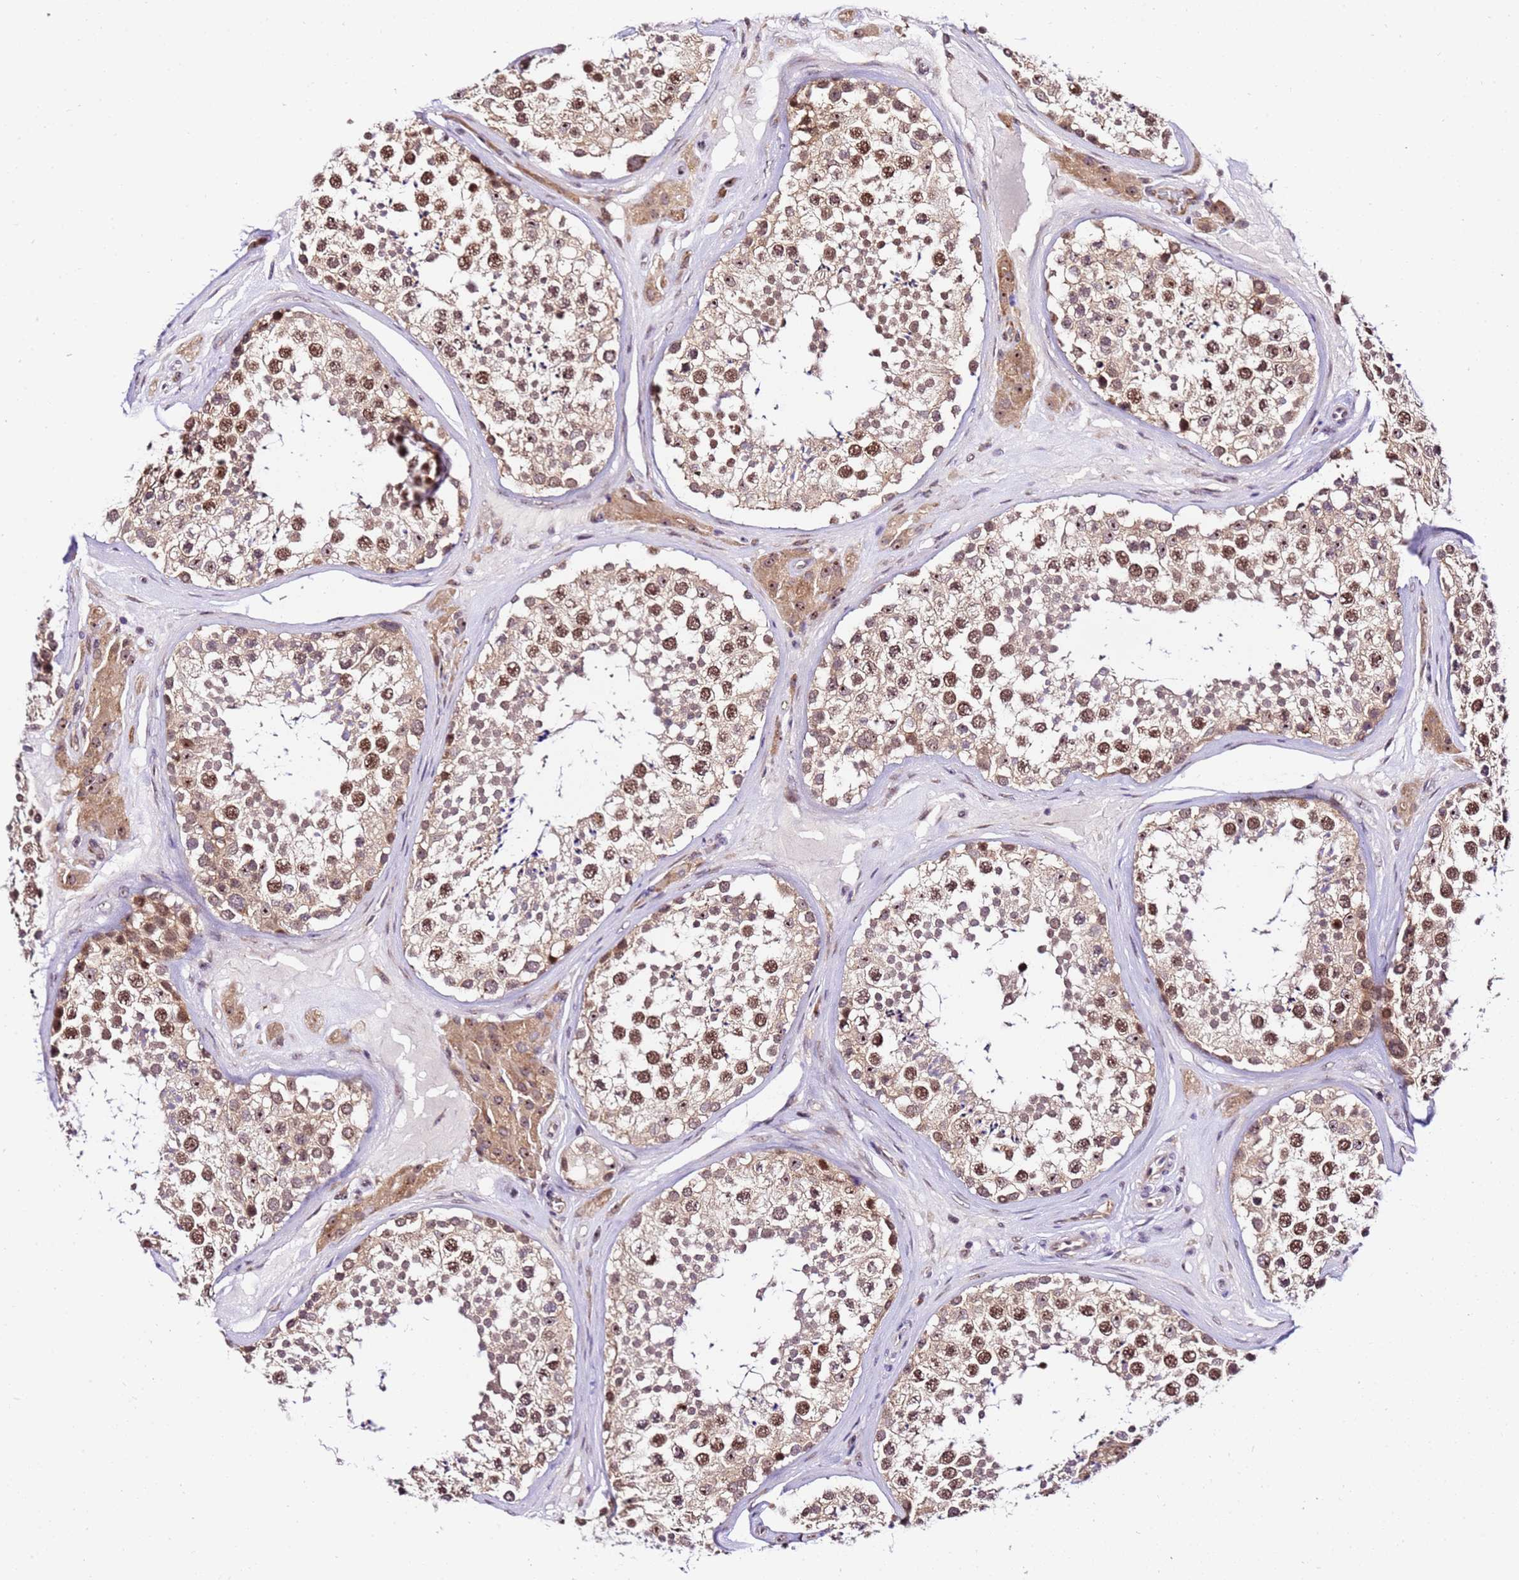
{"staining": {"intensity": "moderate", "quantity": ">75%", "location": "nuclear"}, "tissue": "testis", "cell_type": "Cells in seminiferous ducts", "image_type": "normal", "snomed": [{"axis": "morphology", "description": "Normal tissue, NOS"}, {"axis": "topography", "description": "Testis"}], "caption": "A histopathology image of testis stained for a protein demonstrates moderate nuclear brown staining in cells in seminiferous ducts.", "gene": "SLX4IP", "patient": {"sex": "male", "age": 46}}